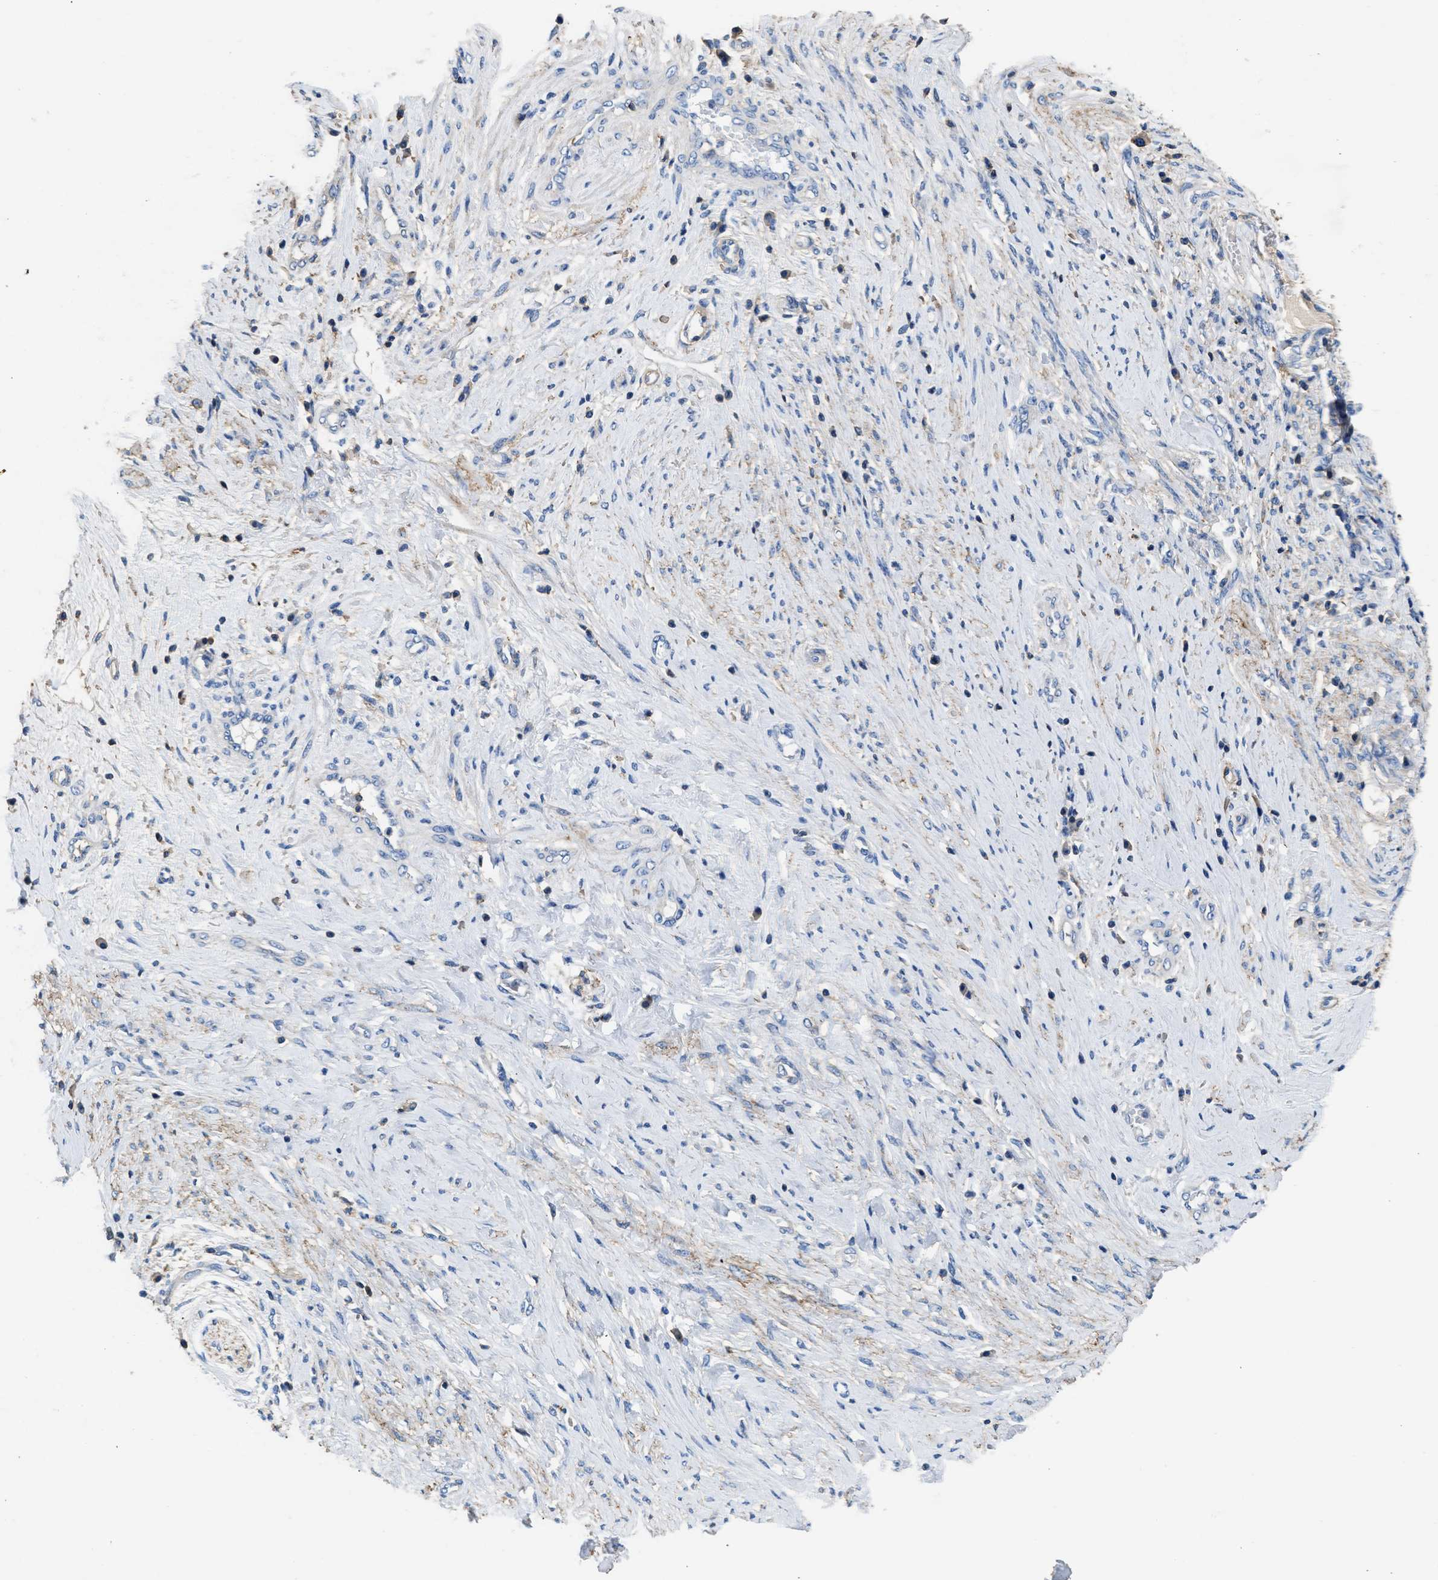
{"staining": {"intensity": "negative", "quantity": "none", "location": "none"}, "tissue": "cervical cancer", "cell_type": "Tumor cells", "image_type": "cancer", "snomed": [{"axis": "morphology", "description": "Normal tissue, NOS"}, {"axis": "morphology", "description": "Squamous cell carcinoma, NOS"}, {"axis": "topography", "description": "Cervix"}], "caption": "Immunohistochemical staining of cervical cancer (squamous cell carcinoma) shows no significant positivity in tumor cells. (Brightfield microscopy of DAB immunohistochemistry (IHC) at high magnification).", "gene": "KCNQ4", "patient": {"sex": "female", "age": 39}}